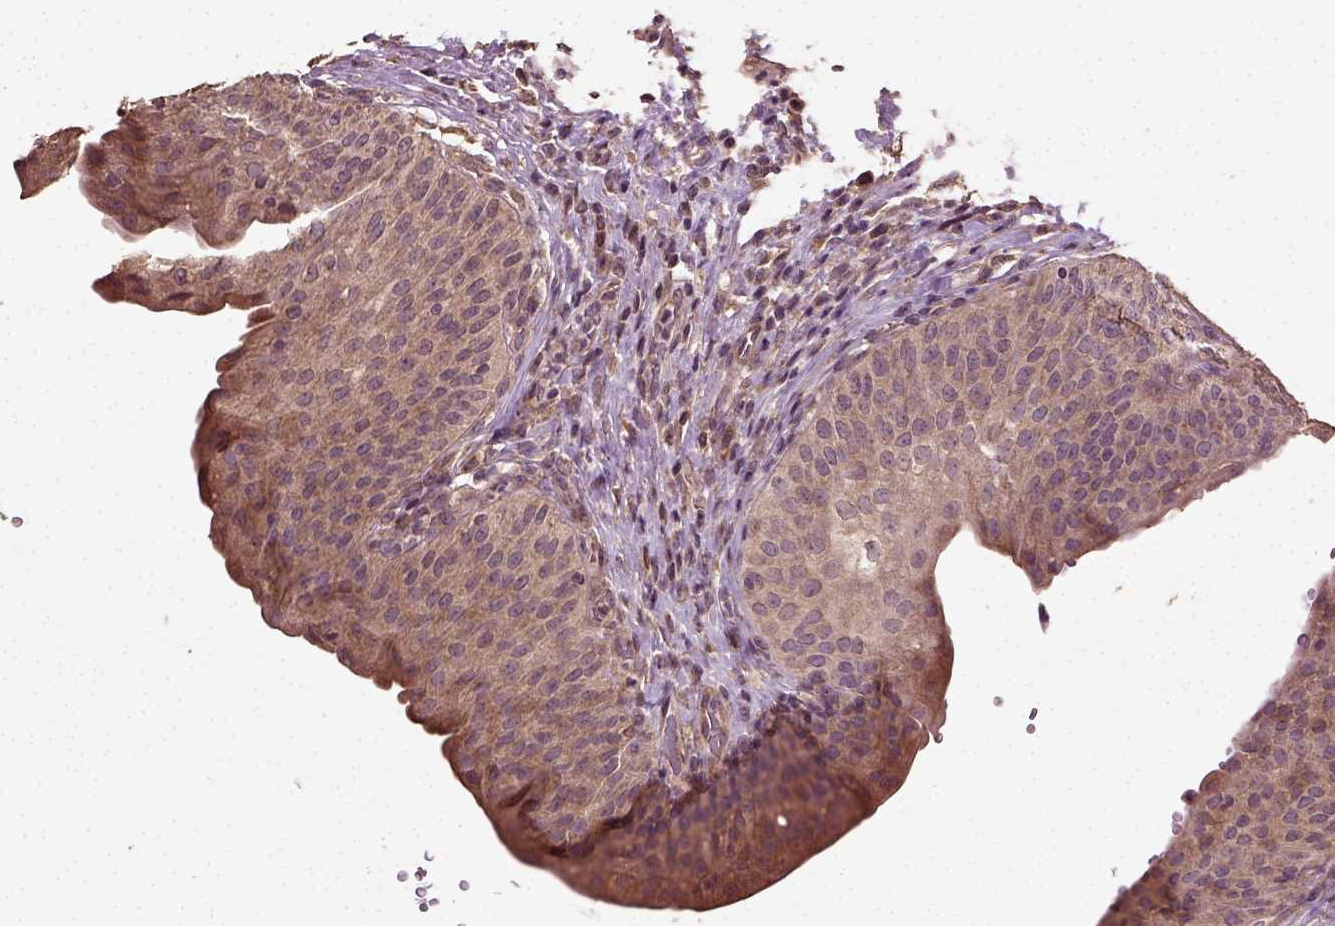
{"staining": {"intensity": "moderate", "quantity": "25%-75%", "location": "cytoplasmic/membranous"}, "tissue": "urinary bladder", "cell_type": "Urothelial cells", "image_type": "normal", "snomed": [{"axis": "morphology", "description": "Normal tissue, NOS"}, {"axis": "topography", "description": "Urinary bladder"}], "caption": "Urinary bladder was stained to show a protein in brown. There is medium levels of moderate cytoplasmic/membranous staining in about 25%-75% of urothelial cells. (DAB = brown stain, brightfield microscopy at high magnification).", "gene": "ERV3", "patient": {"sex": "male", "age": 66}}